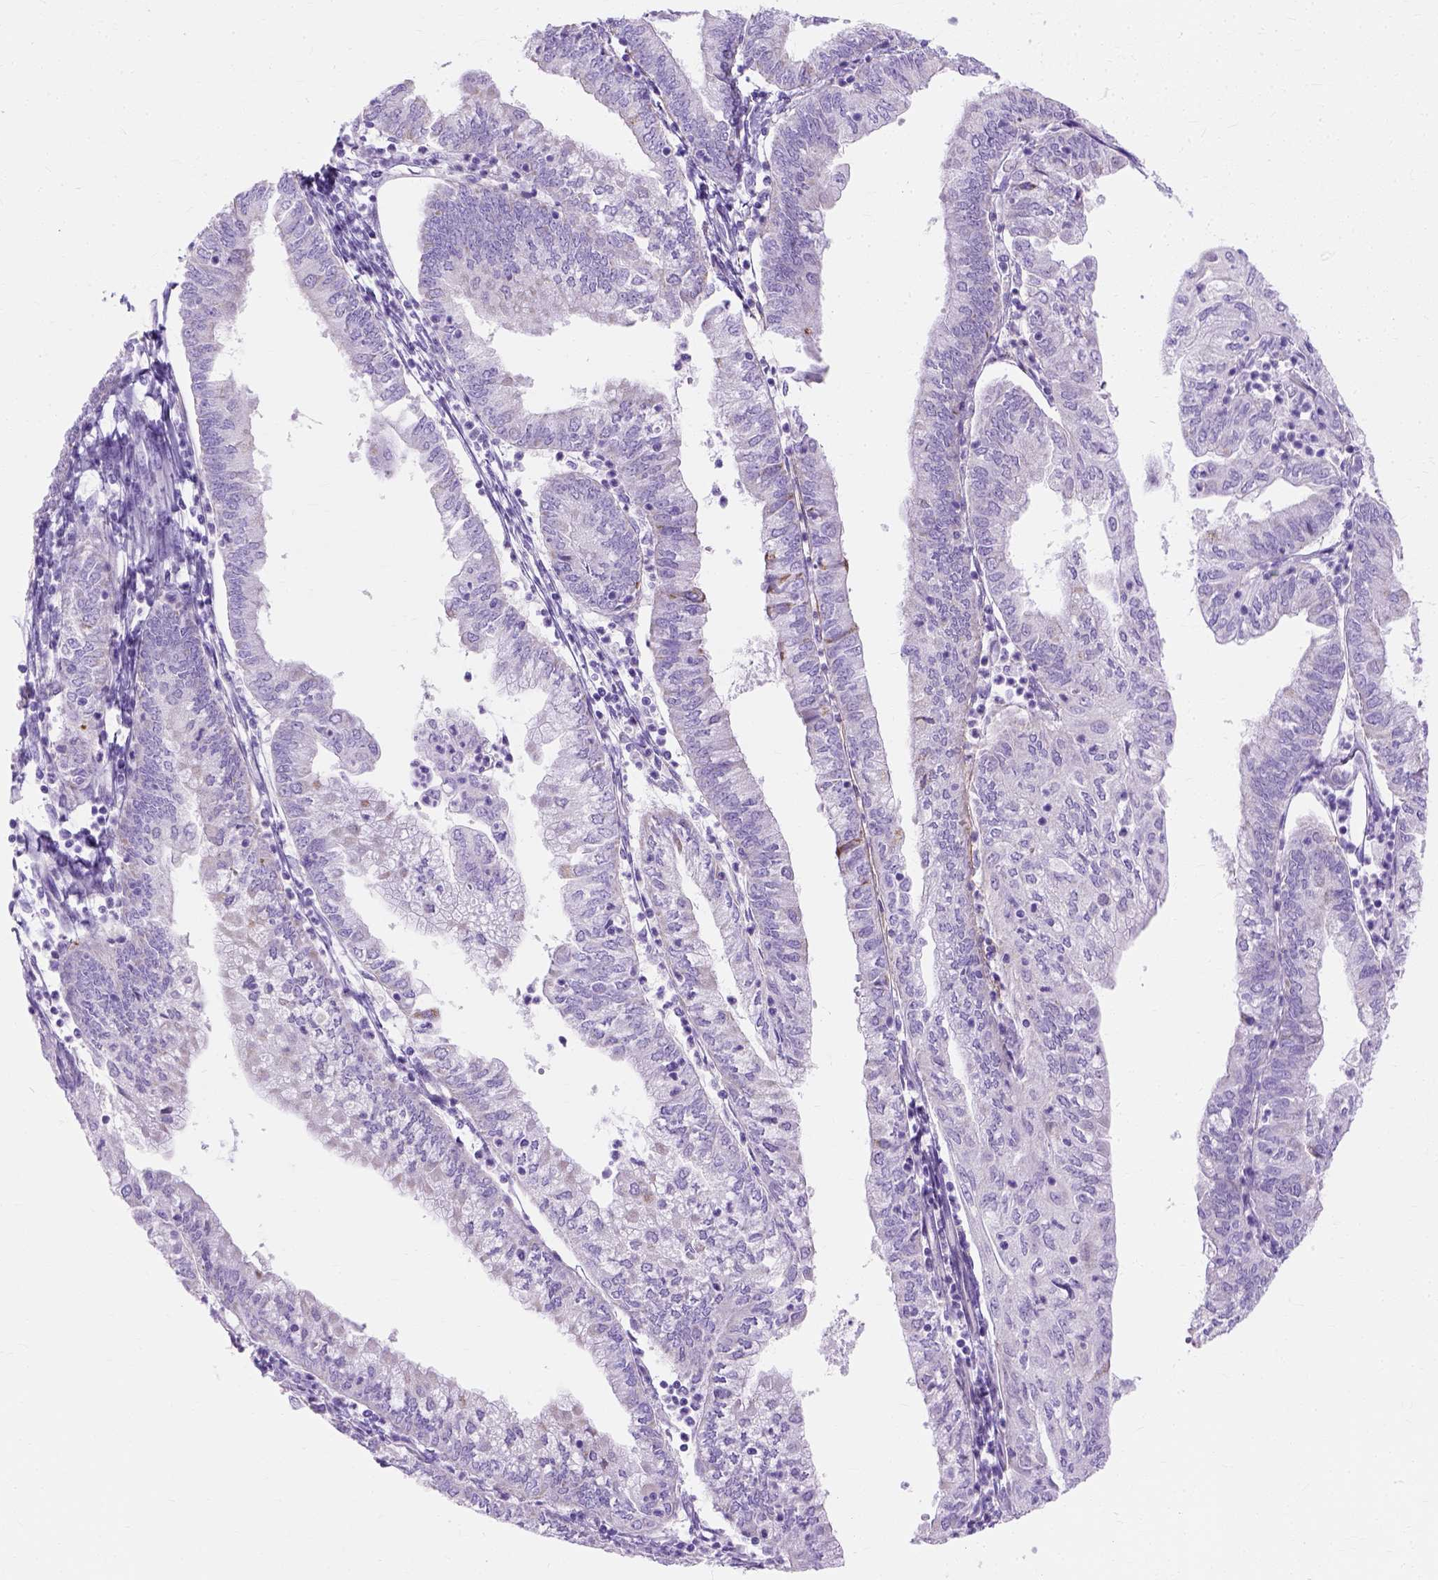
{"staining": {"intensity": "negative", "quantity": "none", "location": "none"}, "tissue": "endometrial cancer", "cell_type": "Tumor cells", "image_type": "cancer", "snomed": [{"axis": "morphology", "description": "Adenocarcinoma, NOS"}, {"axis": "topography", "description": "Endometrium"}], "caption": "Protein analysis of endometrial adenocarcinoma shows no significant positivity in tumor cells.", "gene": "MYH15", "patient": {"sex": "female", "age": 55}}